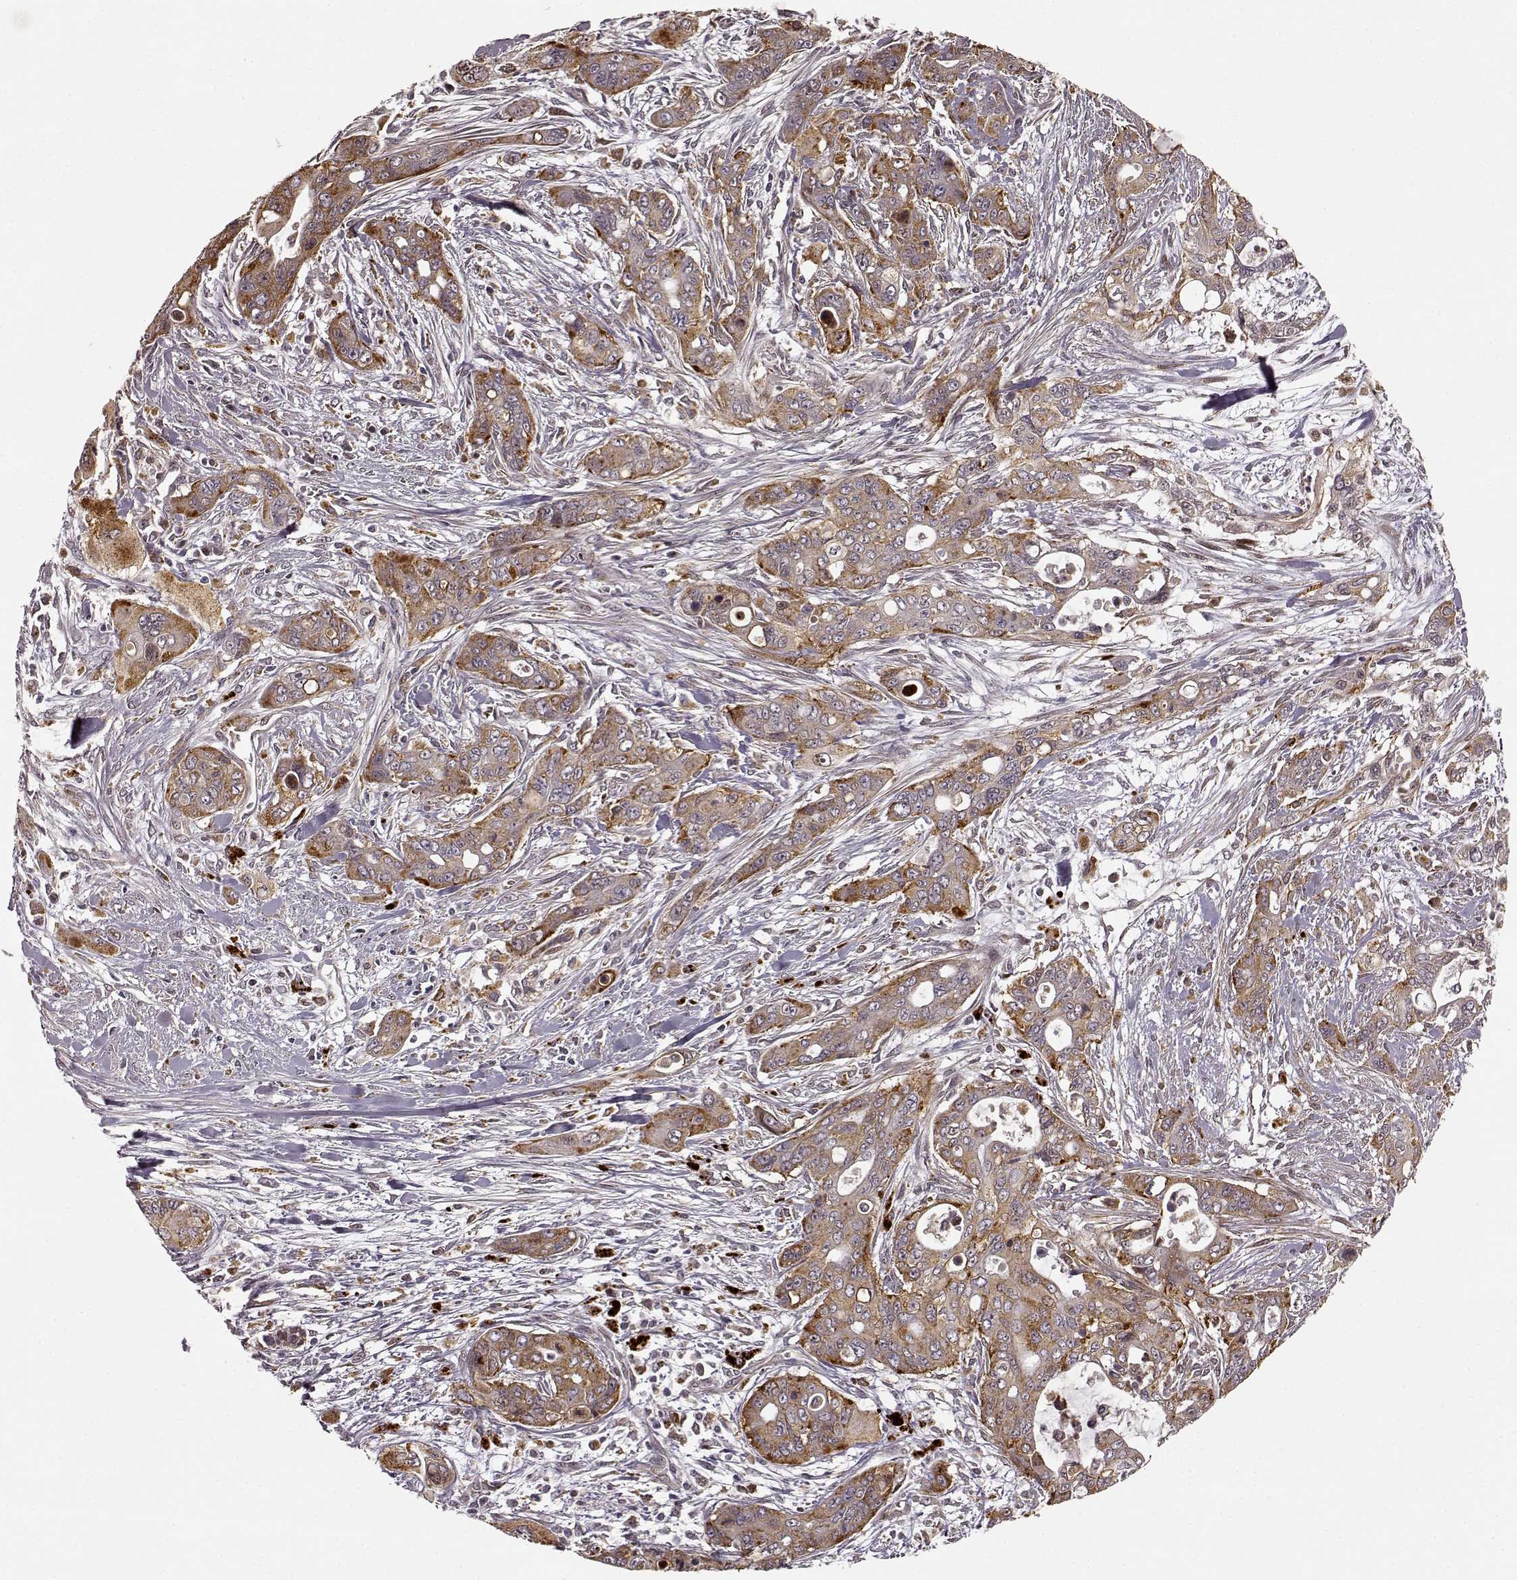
{"staining": {"intensity": "moderate", "quantity": ">75%", "location": "cytoplasmic/membranous"}, "tissue": "pancreatic cancer", "cell_type": "Tumor cells", "image_type": "cancer", "snomed": [{"axis": "morphology", "description": "Adenocarcinoma, NOS"}, {"axis": "topography", "description": "Pancreas"}], "caption": "The immunohistochemical stain shows moderate cytoplasmic/membranous staining in tumor cells of pancreatic adenocarcinoma tissue. (brown staining indicates protein expression, while blue staining denotes nuclei).", "gene": "SLC12A9", "patient": {"sex": "male", "age": 47}}